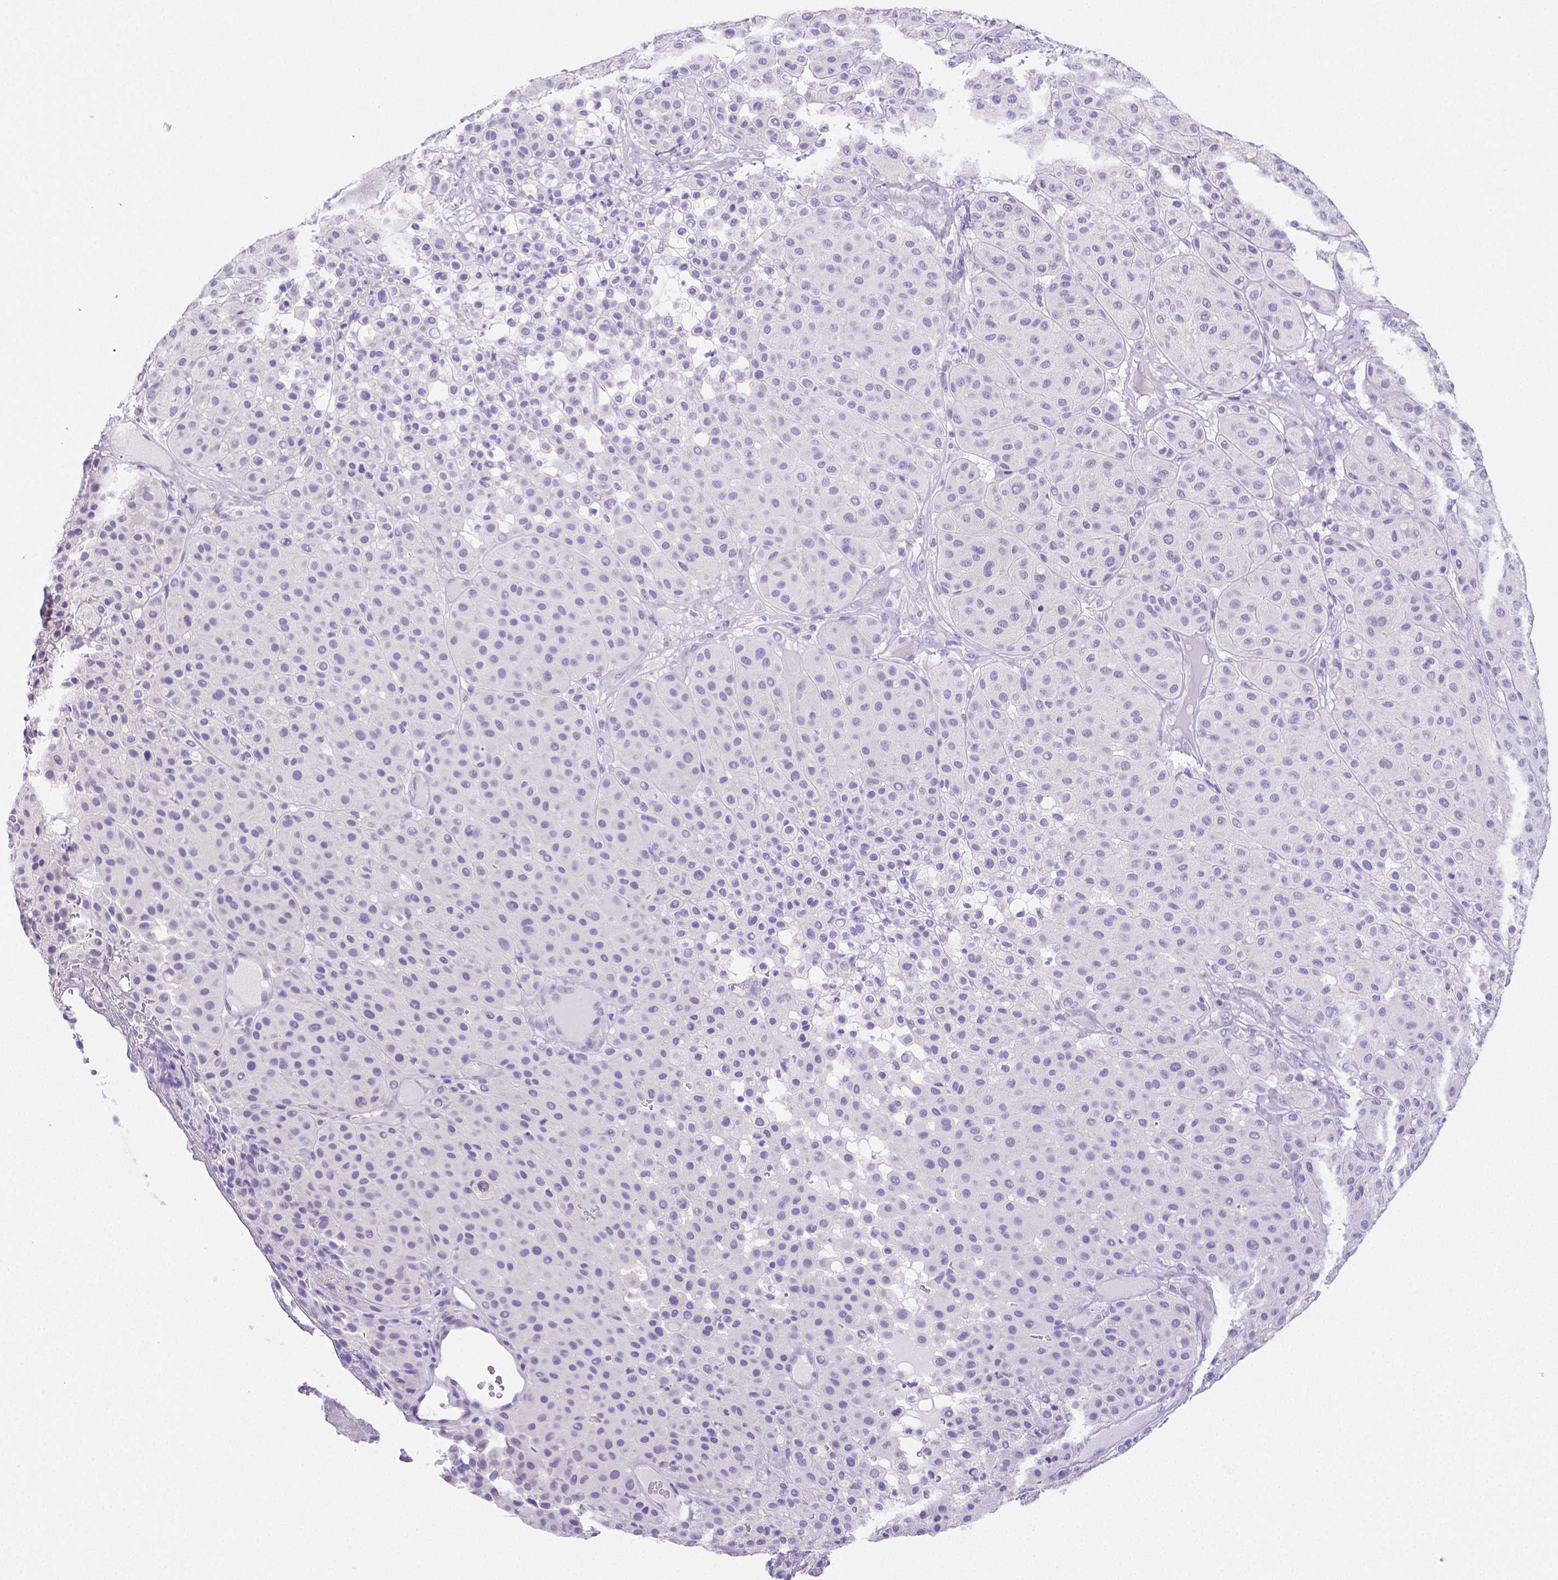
{"staining": {"intensity": "negative", "quantity": "none", "location": "none"}, "tissue": "melanoma", "cell_type": "Tumor cells", "image_type": "cancer", "snomed": [{"axis": "morphology", "description": "Malignant melanoma, Metastatic site"}, {"axis": "topography", "description": "Smooth muscle"}], "caption": "DAB immunohistochemical staining of human melanoma shows no significant positivity in tumor cells. (DAB (3,3'-diaminobenzidine) immunohistochemistry (IHC) visualized using brightfield microscopy, high magnification).", "gene": "ARHGAP36", "patient": {"sex": "male", "age": 41}}